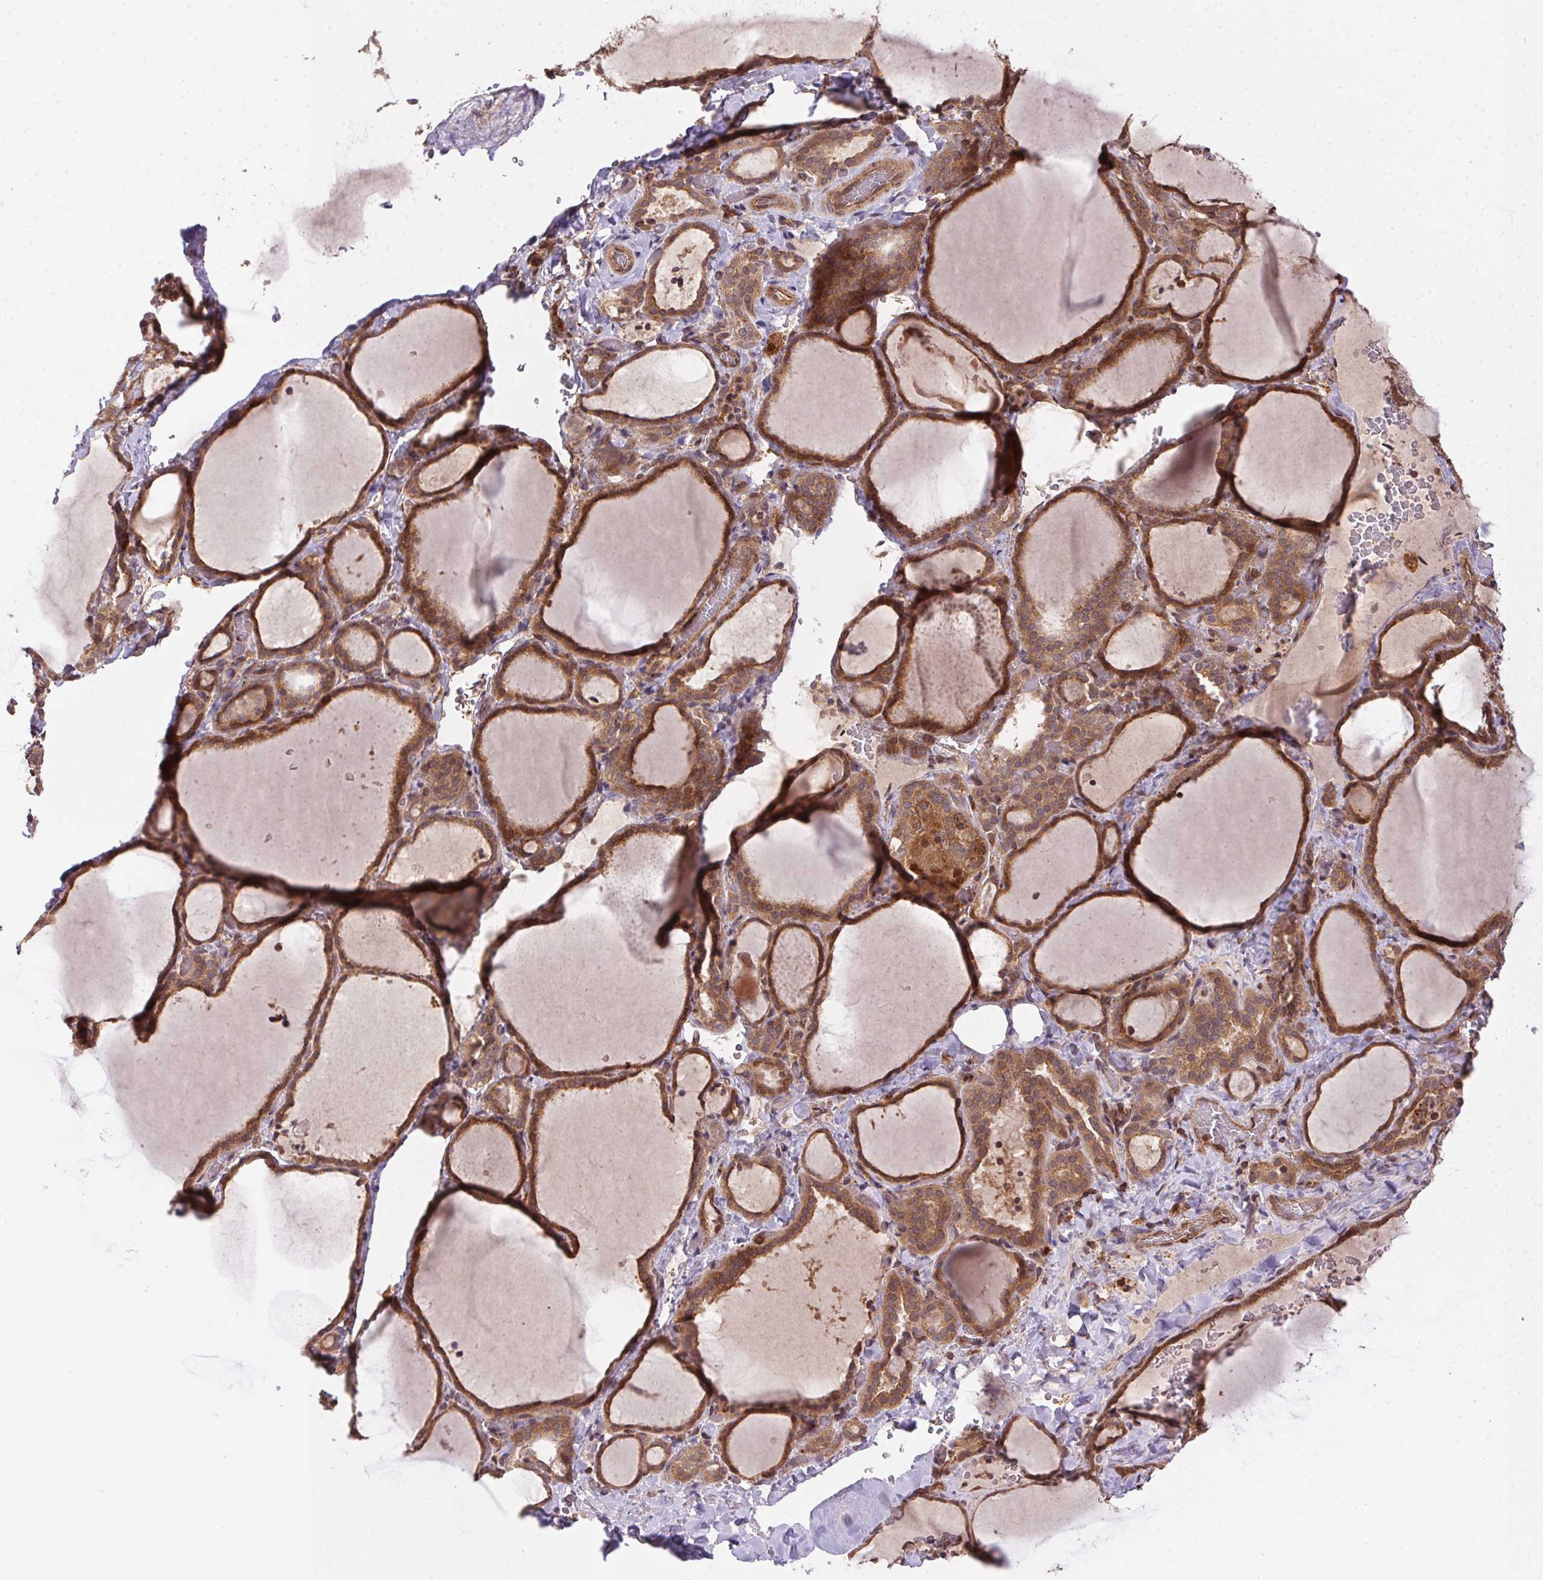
{"staining": {"intensity": "moderate", "quantity": ">75%", "location": "cytoplasmic/membranous,nuclear"}, "tissue": "thyroid gland", "cell_type": "Glandular cells", "image_type": "normal", "snomed": [{"axis": "morphology", "description": "Normal tissue, NOS"}, {"axis": "topography", "description": "Thyroid gland"}], "caption": "Protein analysis of unremarkable thyroid gland demonstrates moderate cytoplasmic/membranous,nuclear positivity in about >75% of glandular cells.", "gene": "MEX3D", "patient": {"sex": "female", "age": 22}}